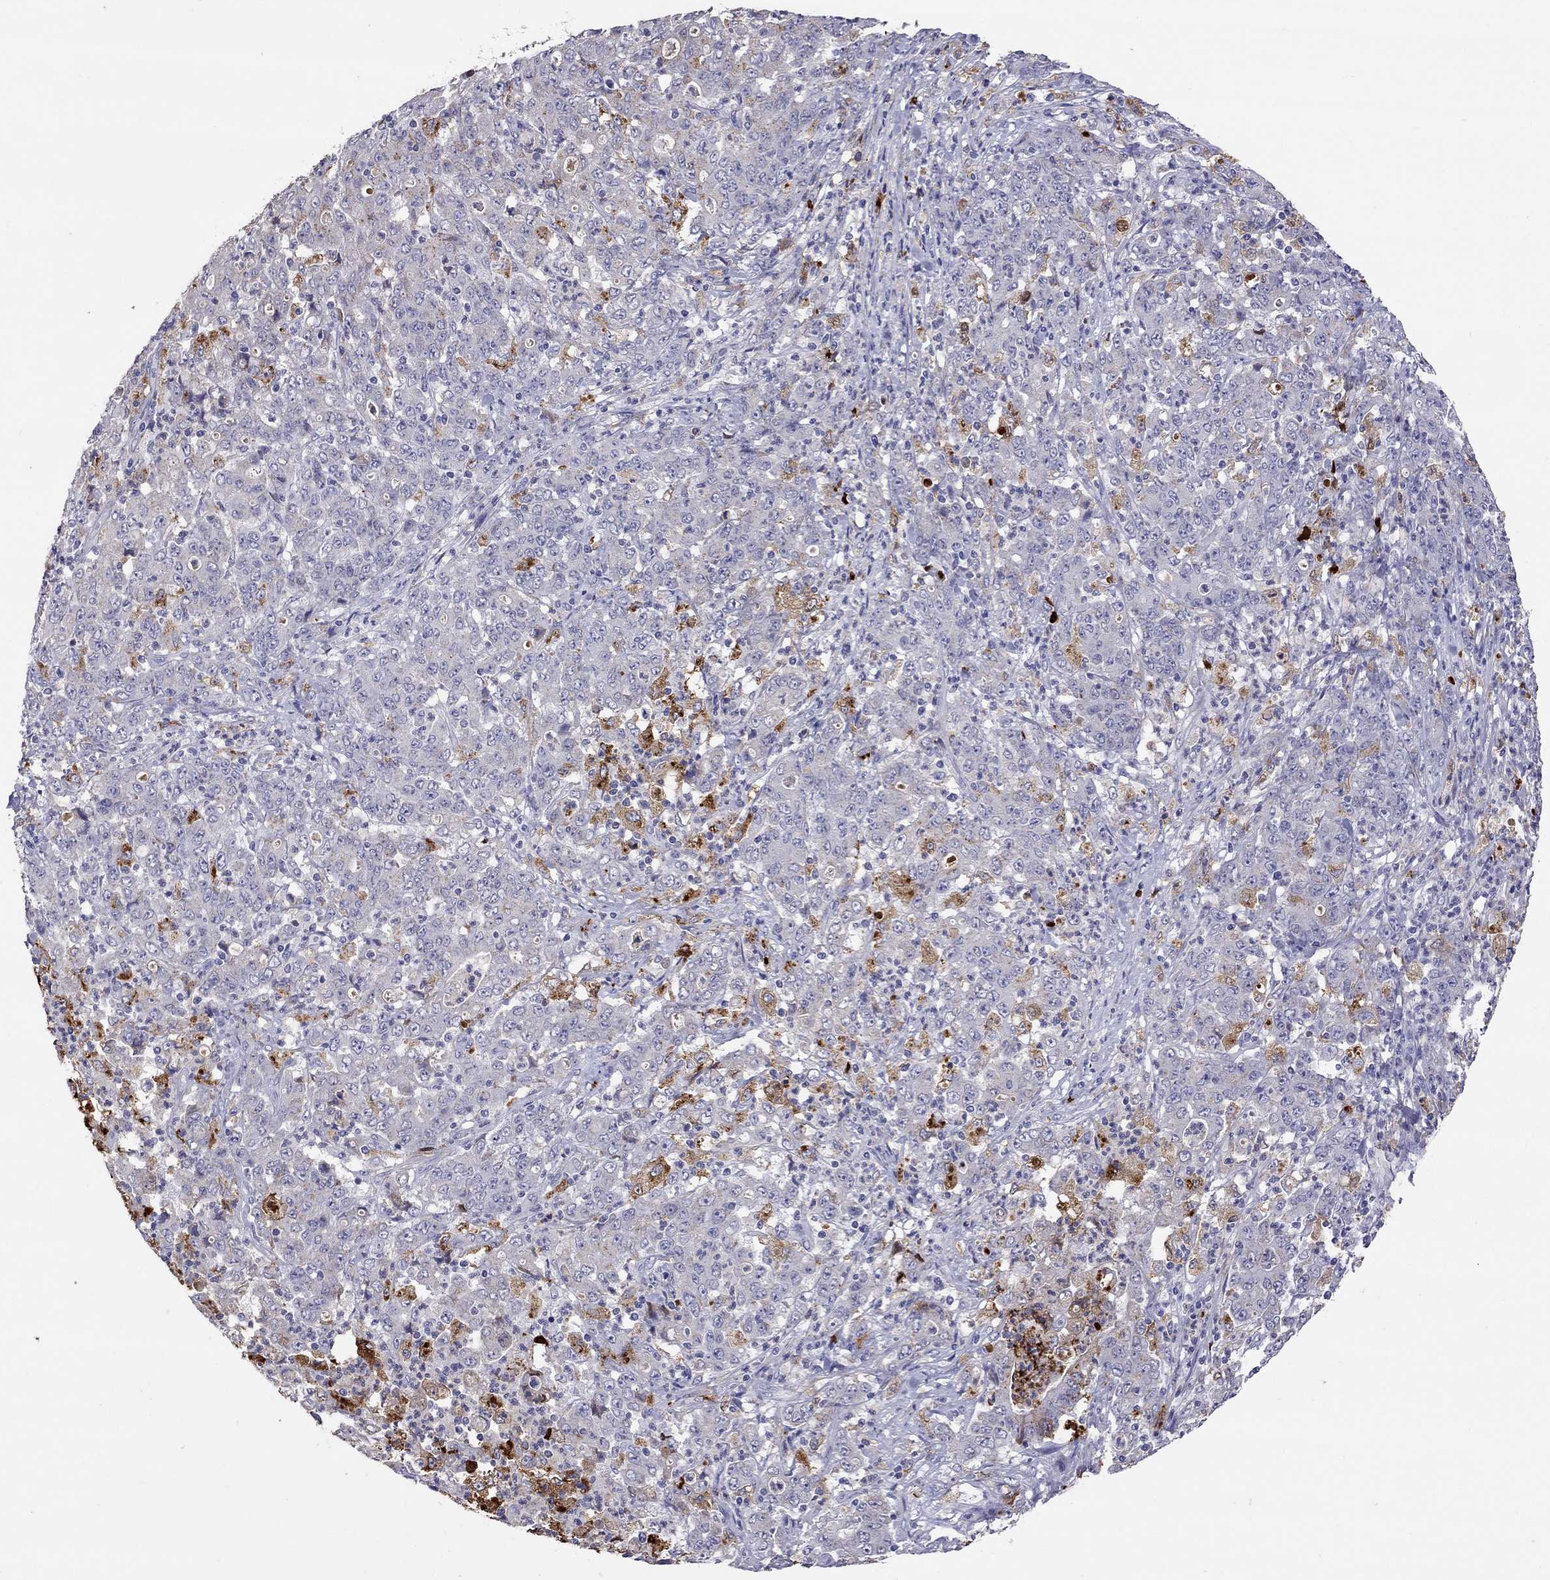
{"staining": {"intensity": "weak", "quantity": "<25%", "location": "cytoplasmic/membranous"}, "tissue": "stomach cancer", "cell_type": "Tumor cells", "image_type": "cancer", "snomed": [{"axis": "morphology", "description": "Adenocarcinoma, NOS"}, {"axis": "topography", "description": "Stomach, lower"}], "caption": "Immunohistochemistry (IHC) micrograph of human stomach cancer (adenocarcinoma) stained for a protein (brown), which shows no expression in tumor cells.", "gene": "SERPINA3", "patient": {"sex": "female", "age": 71}}